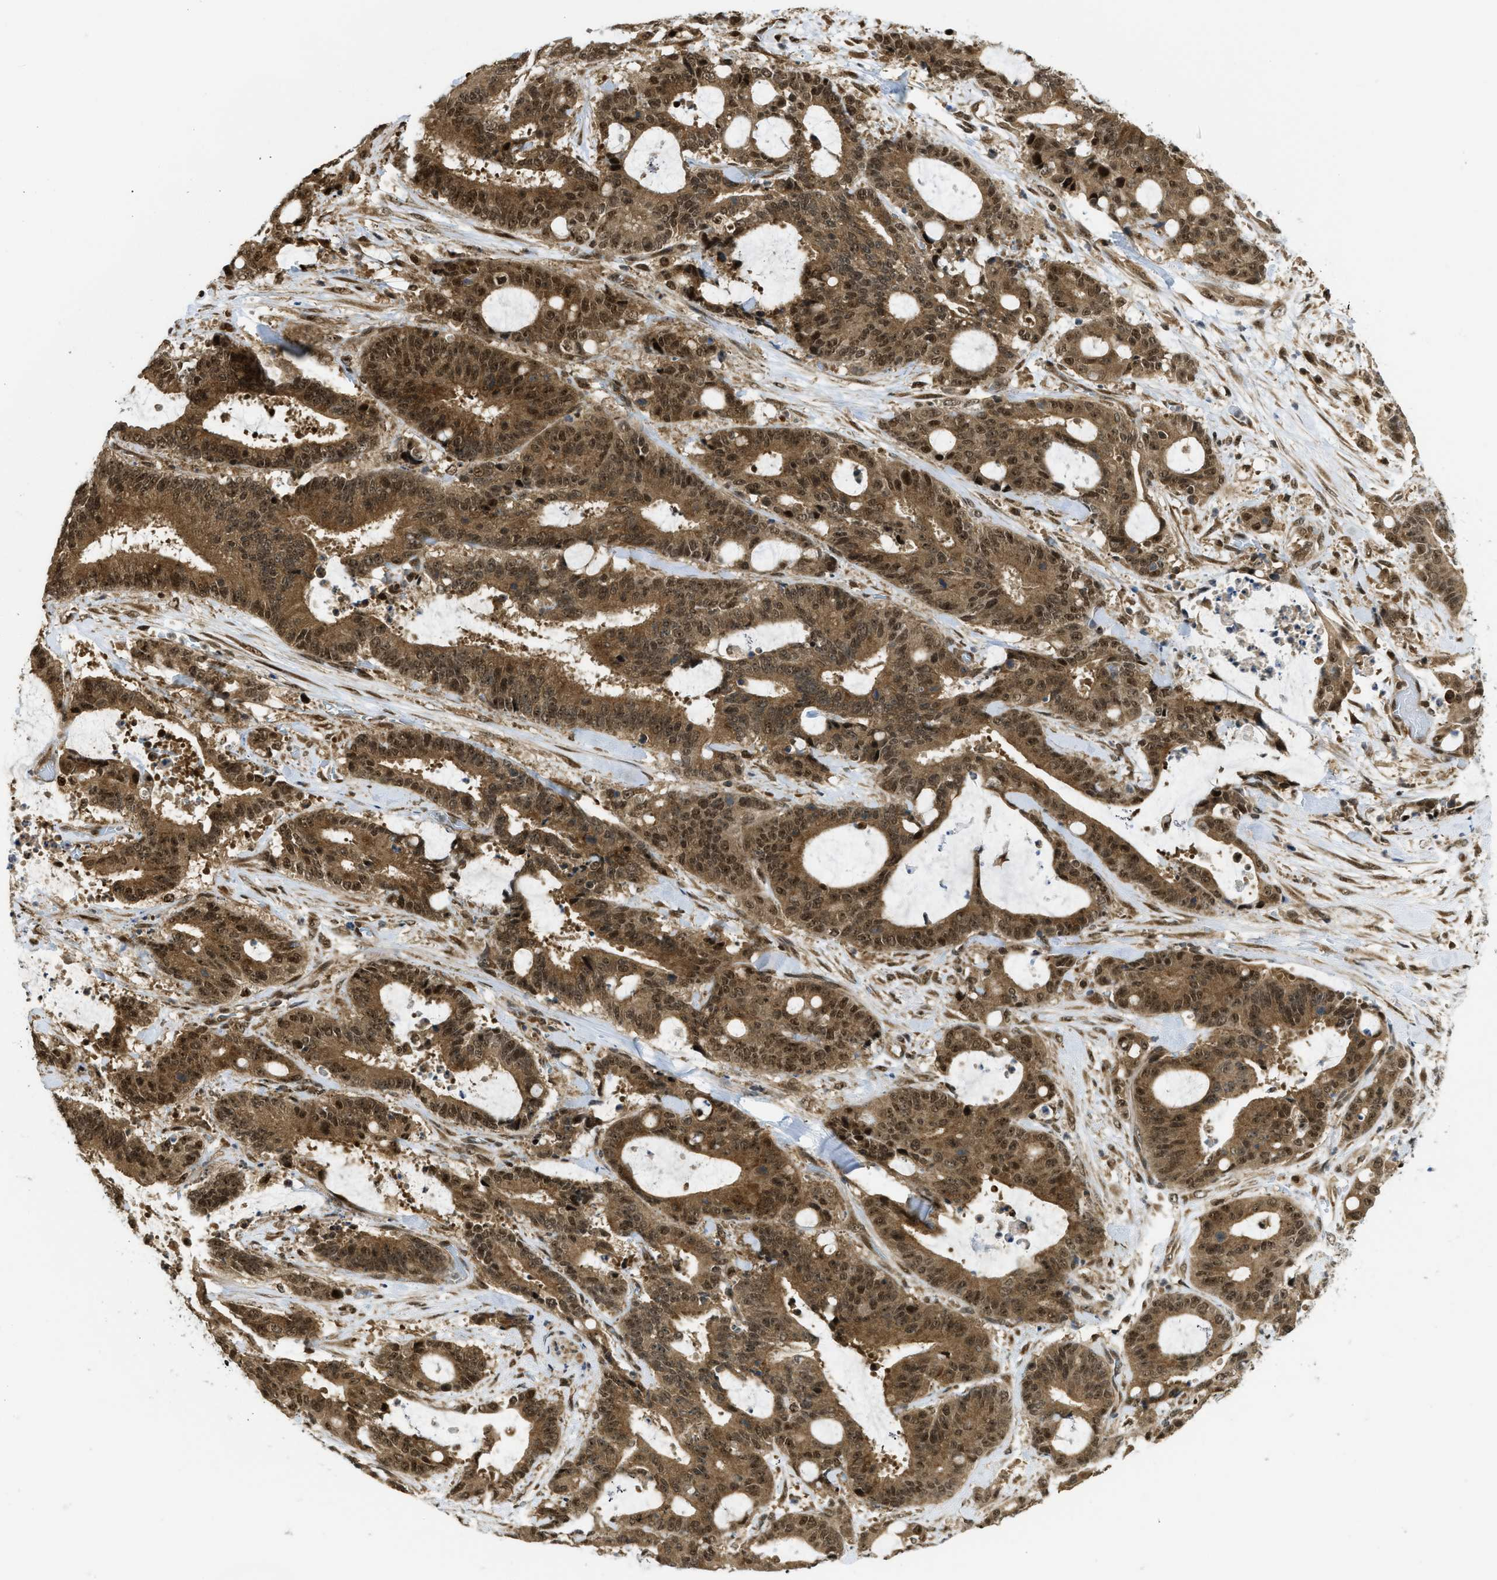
{"staining": {"intensity": "moderate", "quantity": ">75%", "location": "cytoplasmic/membranous,nuclear"}, "tissue": "liver cancer", "cell_type": "Tumor cells", "image_type": "cancer", "snomed": [{"axis": "morphology", "description": "Normal tissue, NOS"}, {"axis": "morphology", "description": "Cholangiocarcinoma"}, {"axis": "topography", "description": "Liver"}, {"axis": "topography", "description": "Peripheral nerve tissue"}], "caption": "Liver cholangiocarcinoma stained with DAB immunohistochemistry exhibits medium levels of moderate cytoplasmic/membranous and nuclear positivity in about >75% of tumor cells.", "gene": "TACC1", "patient": {"sex": "female", "age": 73}}